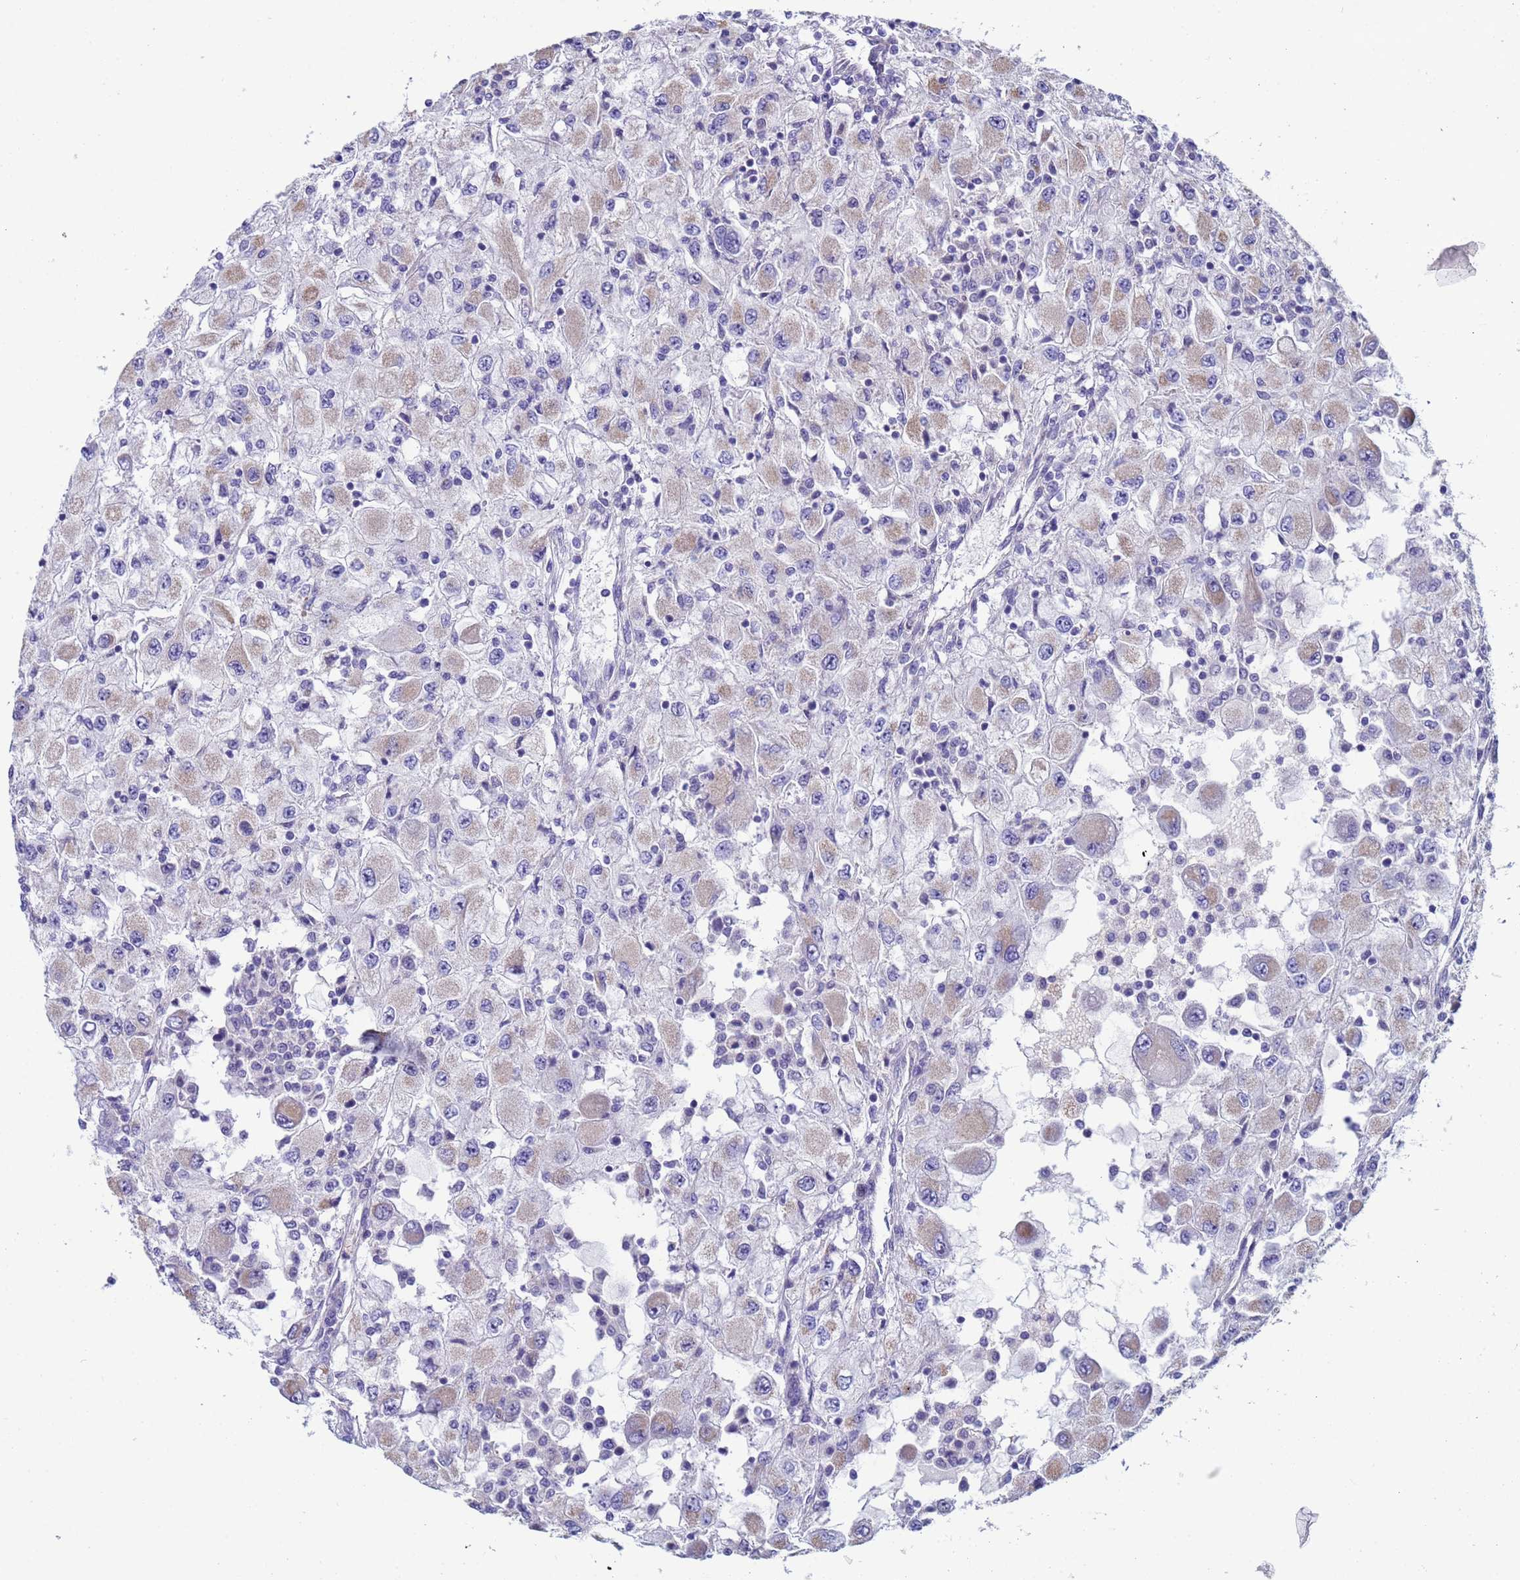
{"staining": {"intensity": "negative", "quantity": "none", "location": "none"}, "tissue": "renal cancer", "cell_type": "Tumor cells", "image_type": "cancer", "snomed": [{"axis": "morphology", "description": "Adenocarcinoma, NOS"}, {"axis": "topography", "description": "Kidney"}], "caption": "Tumor cells show no significant positivity in renal cancer.", "gene": "CLHC1", "patient": {"sex": "female", "age": 67}}